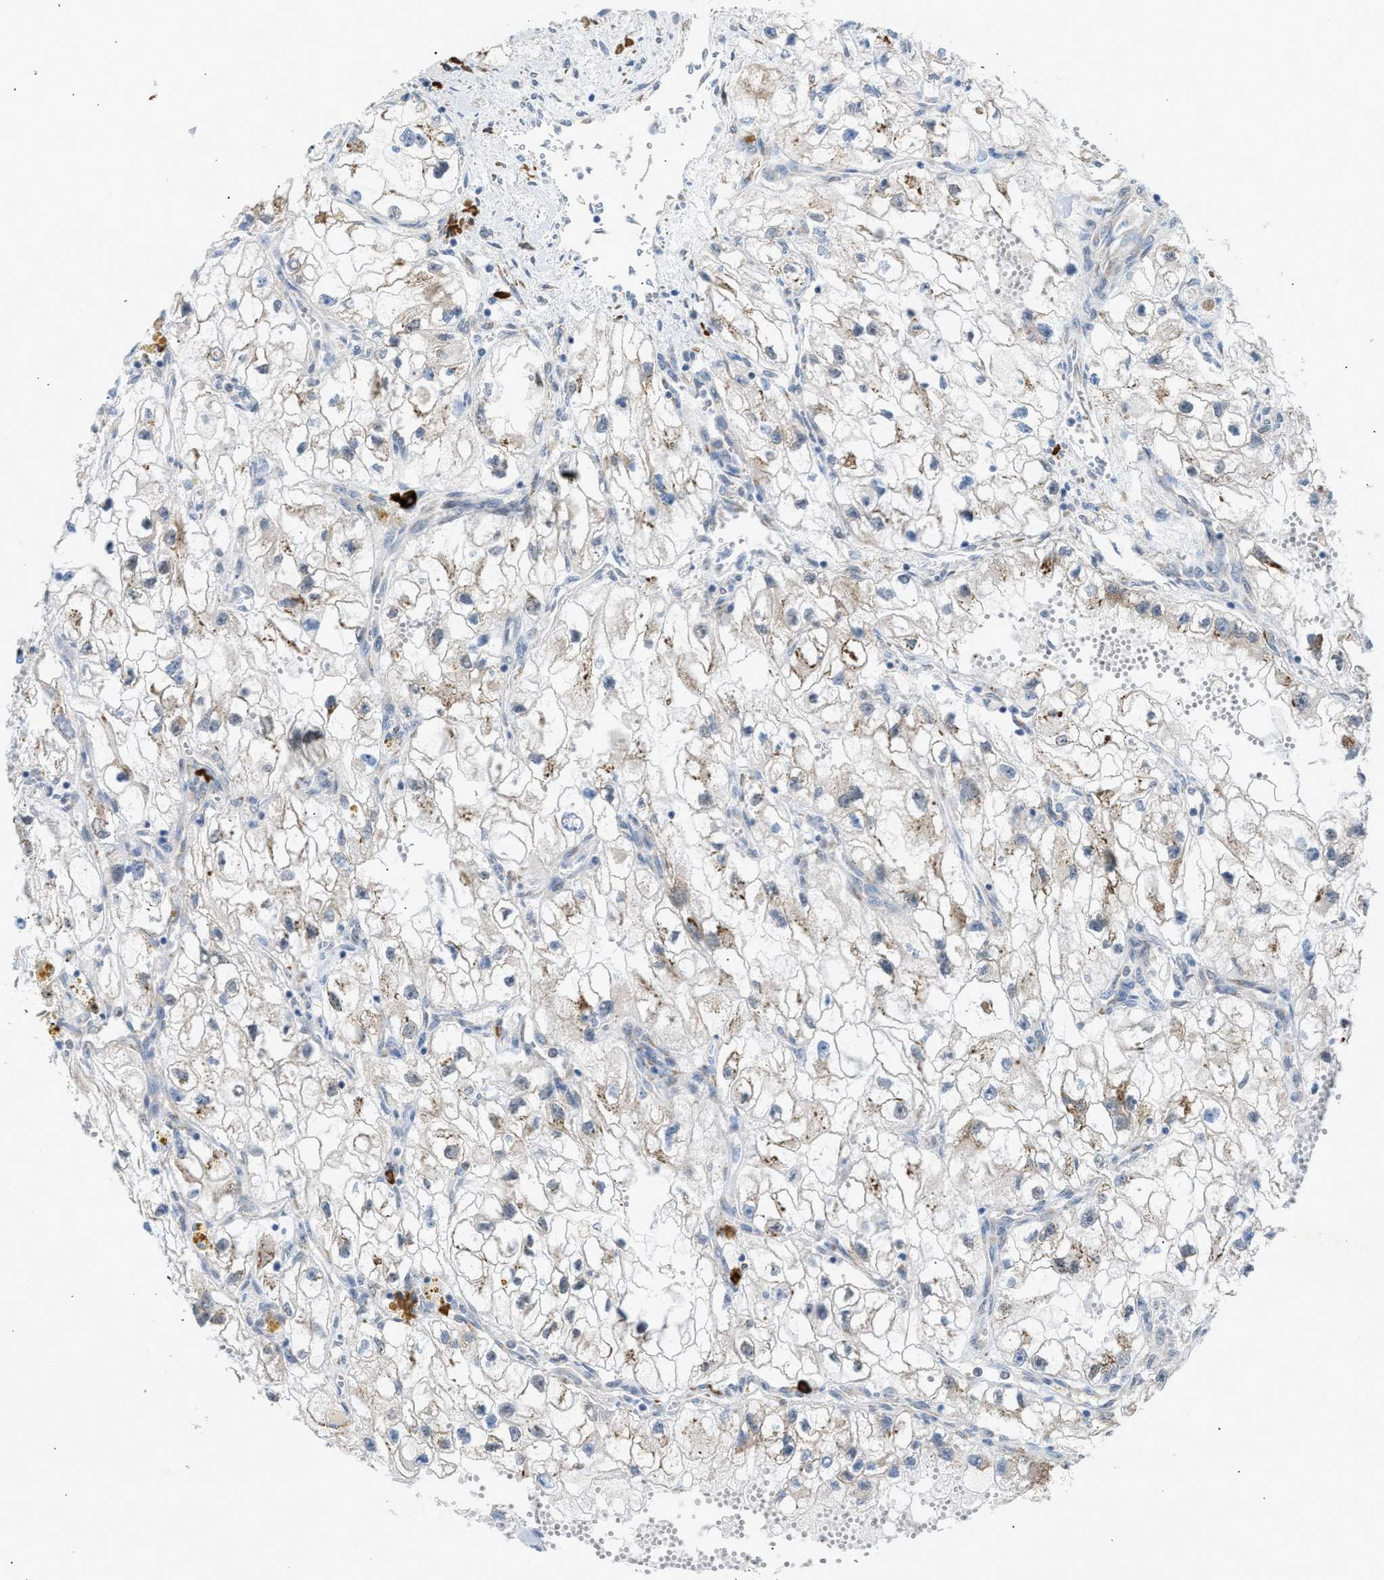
{"staining": {"intensity": "weak", "quantity": "25%-75%", "location": "cytoplasmic/membranous"}, "tissue": "renal cancer", "cell_type": "Tumor cells", "image_type": "cancer", "snomed": [{"axis": "morphology", "description": "Adenocarcinoma, NOS"}, {"axis": "topography", "description": "Kidney"}], "caption": "Immunohistochemistry (IHC) micrograph of neoplastic tissue: adenocarcinoma (renal) stained using IHC demonstrates low levels of weak protein expression localized specifically in the cytoplasmic/membranous of tumor cells, appearing as a cytoplasmic/membranous brown color.", "gene": "KCNC2", "patient": {"sex": "female", "age": 70}}